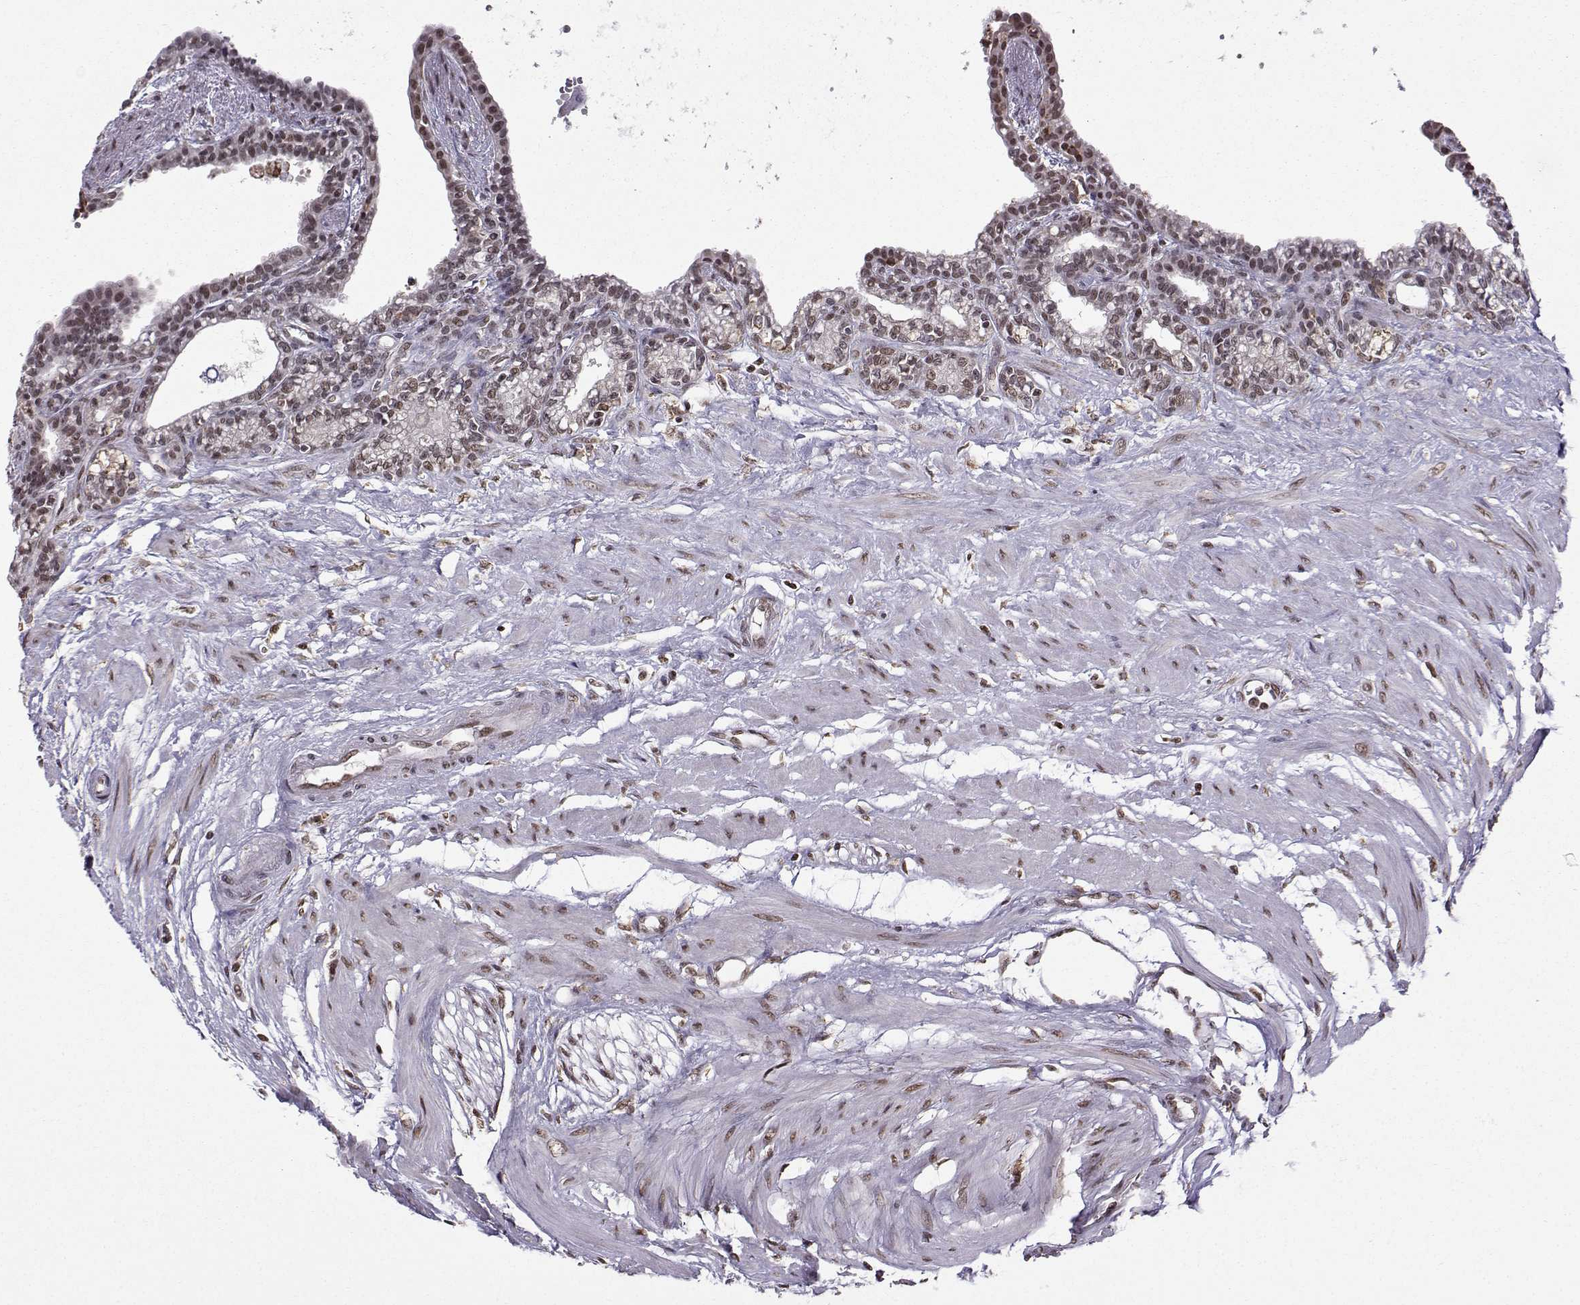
{"staining": {"intensity": "weak", "quantity": "25%-75%", "location": "nuclear"}, "tissue": "seminal vesicle", "cell_type": "Glandular cells", "image_type": "normal", "snomed": [{"axis": "morphology", "description": "Normal tissue, NOS"}, {"axis": "morphology", "description": "Urothelial carcinoma, NOS"}, {"axis": "topography", "description": "Urinary bladder"}, {"axis": "topography", "description": "Seminal veicle"}], "caption": "Immunohistochemistry (IHC) of benign seminal vesicle demonstrates low levels of weak nuclear expression in approximately 25%-75% of glandular cells. The staining was performed using DAB (3,3'-diaminobenzidine), with brown indicating positive protein expression. Nuclei are stained blue with hematoxylin.", "gene": "EZH1", "patient": {"sex": "male", "age": 76}}